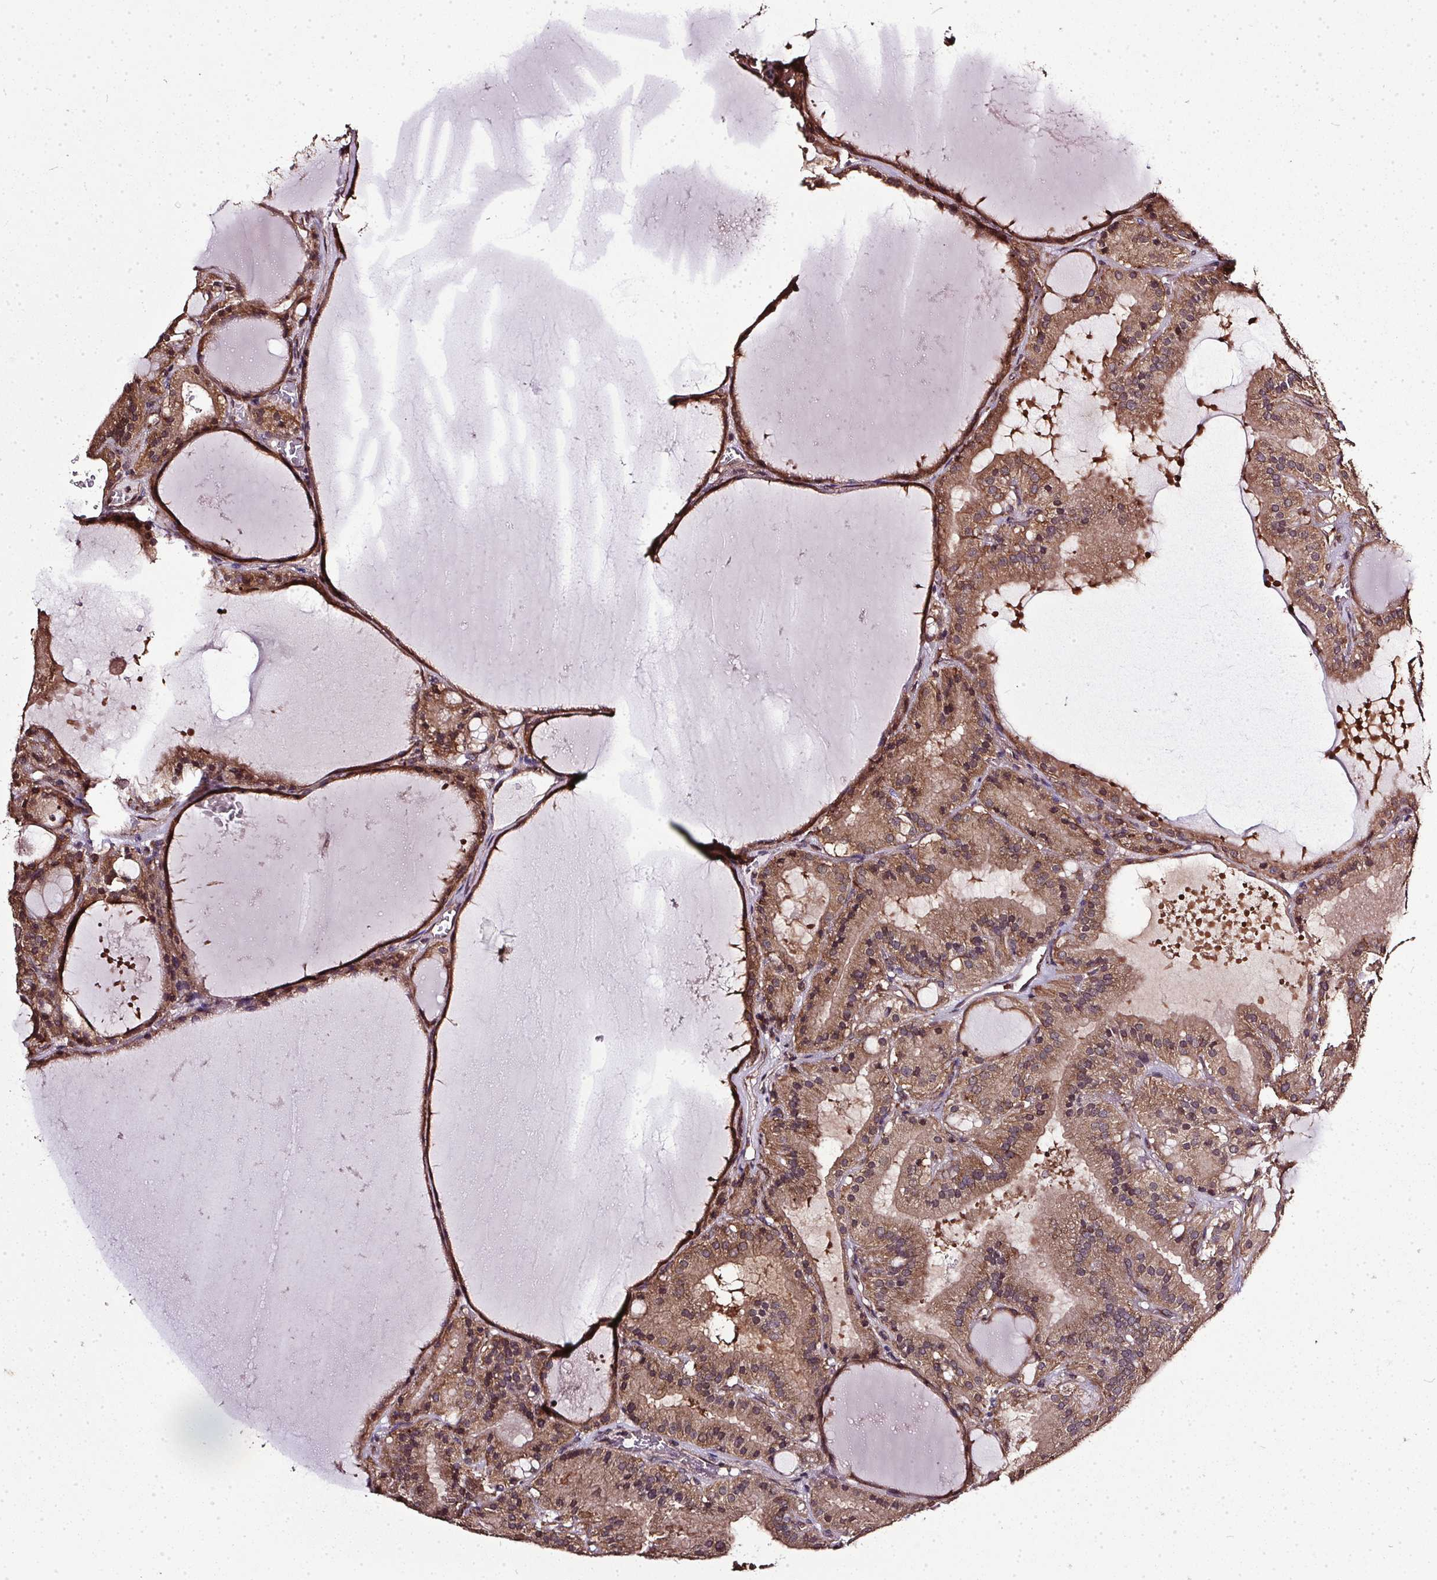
{"staining": {"intensity": "moderate", "quantity": ">75%", "location": "cytoplasmic/membranous"}, "tissue": "thyroid cancer", "cell_type": "Tumor cells", "image_type": "cancer", "snomed": [{"axis": "morphology", "description": "Papillary adenocarcinoma, NOS"}, {"axis": "topography", "description": "Thyroid gland"}], "caption": "Brown immunohistochemical staining in thyroid papillary adenocarcinoma demonstrates moderate cytoplasmic/membranous staining in about >75% of tumor cells. The protein of interest is stained brown, and the nuclei are stained in blue (DAB (3,3'-diaminobenzidine) IHC with brightfield microscopy, high magnification).", "gene": "EIF2S1", "patient": {"sex": "male", "age": 87}}